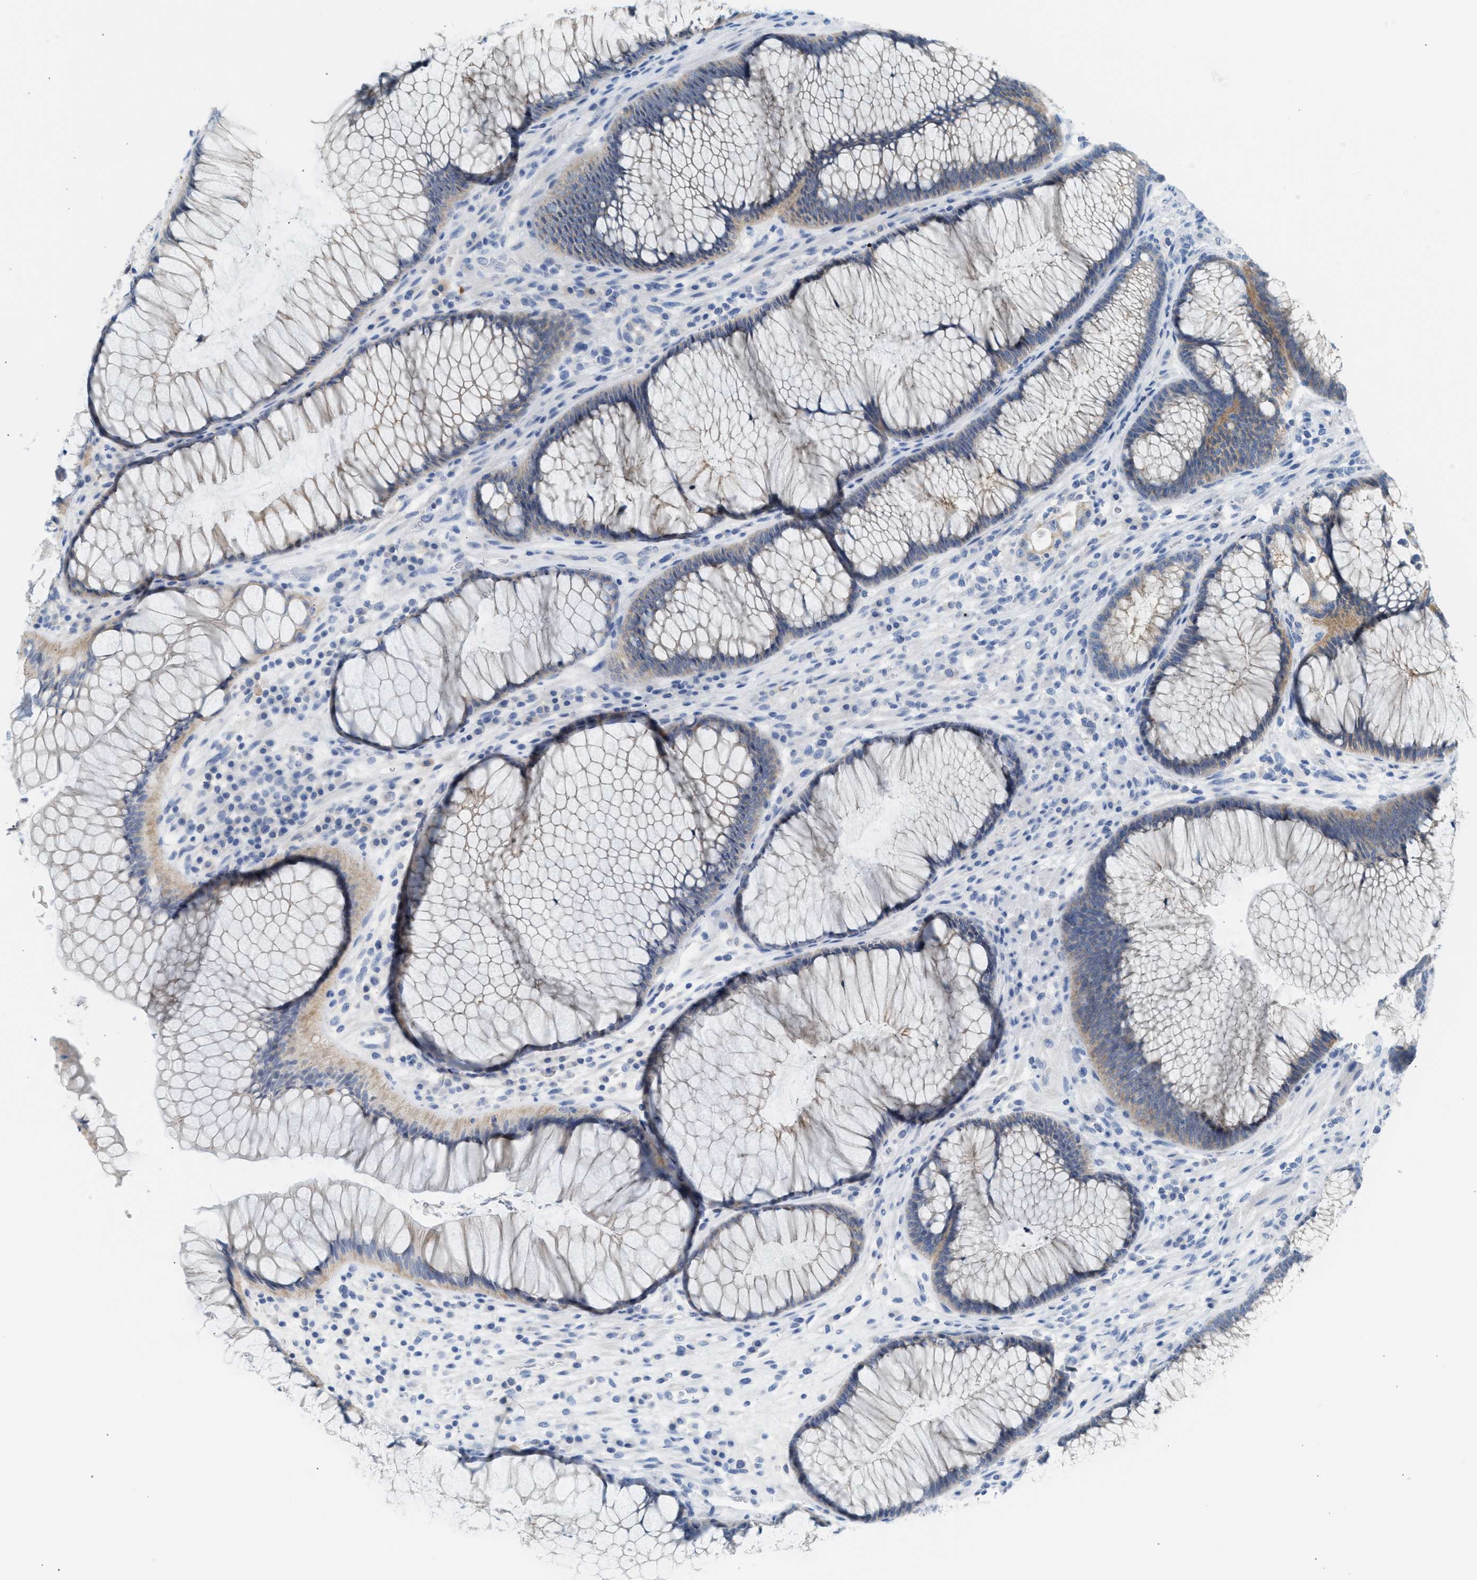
{"staining": {"intensity": "weak", "quantity": "25%-75%", "location": "cytoplasmic/membranous"}, "tissue": "rectum", "cell_type": "Glandular cells", "image_type": "normal", "snomed": [{"axis": "morphology", "description": "Normal tissue, NOS"}, {"axis": "topography", "description": "Rectum"}], "caption": "Brown immunohistochemical staining in normal rectum exhibits weak cytoplasmic/membranous expression in about 25%-75% of glandular cells.", "gene": "ERBB2", "patient": {"sex": "male", "age": 51}}